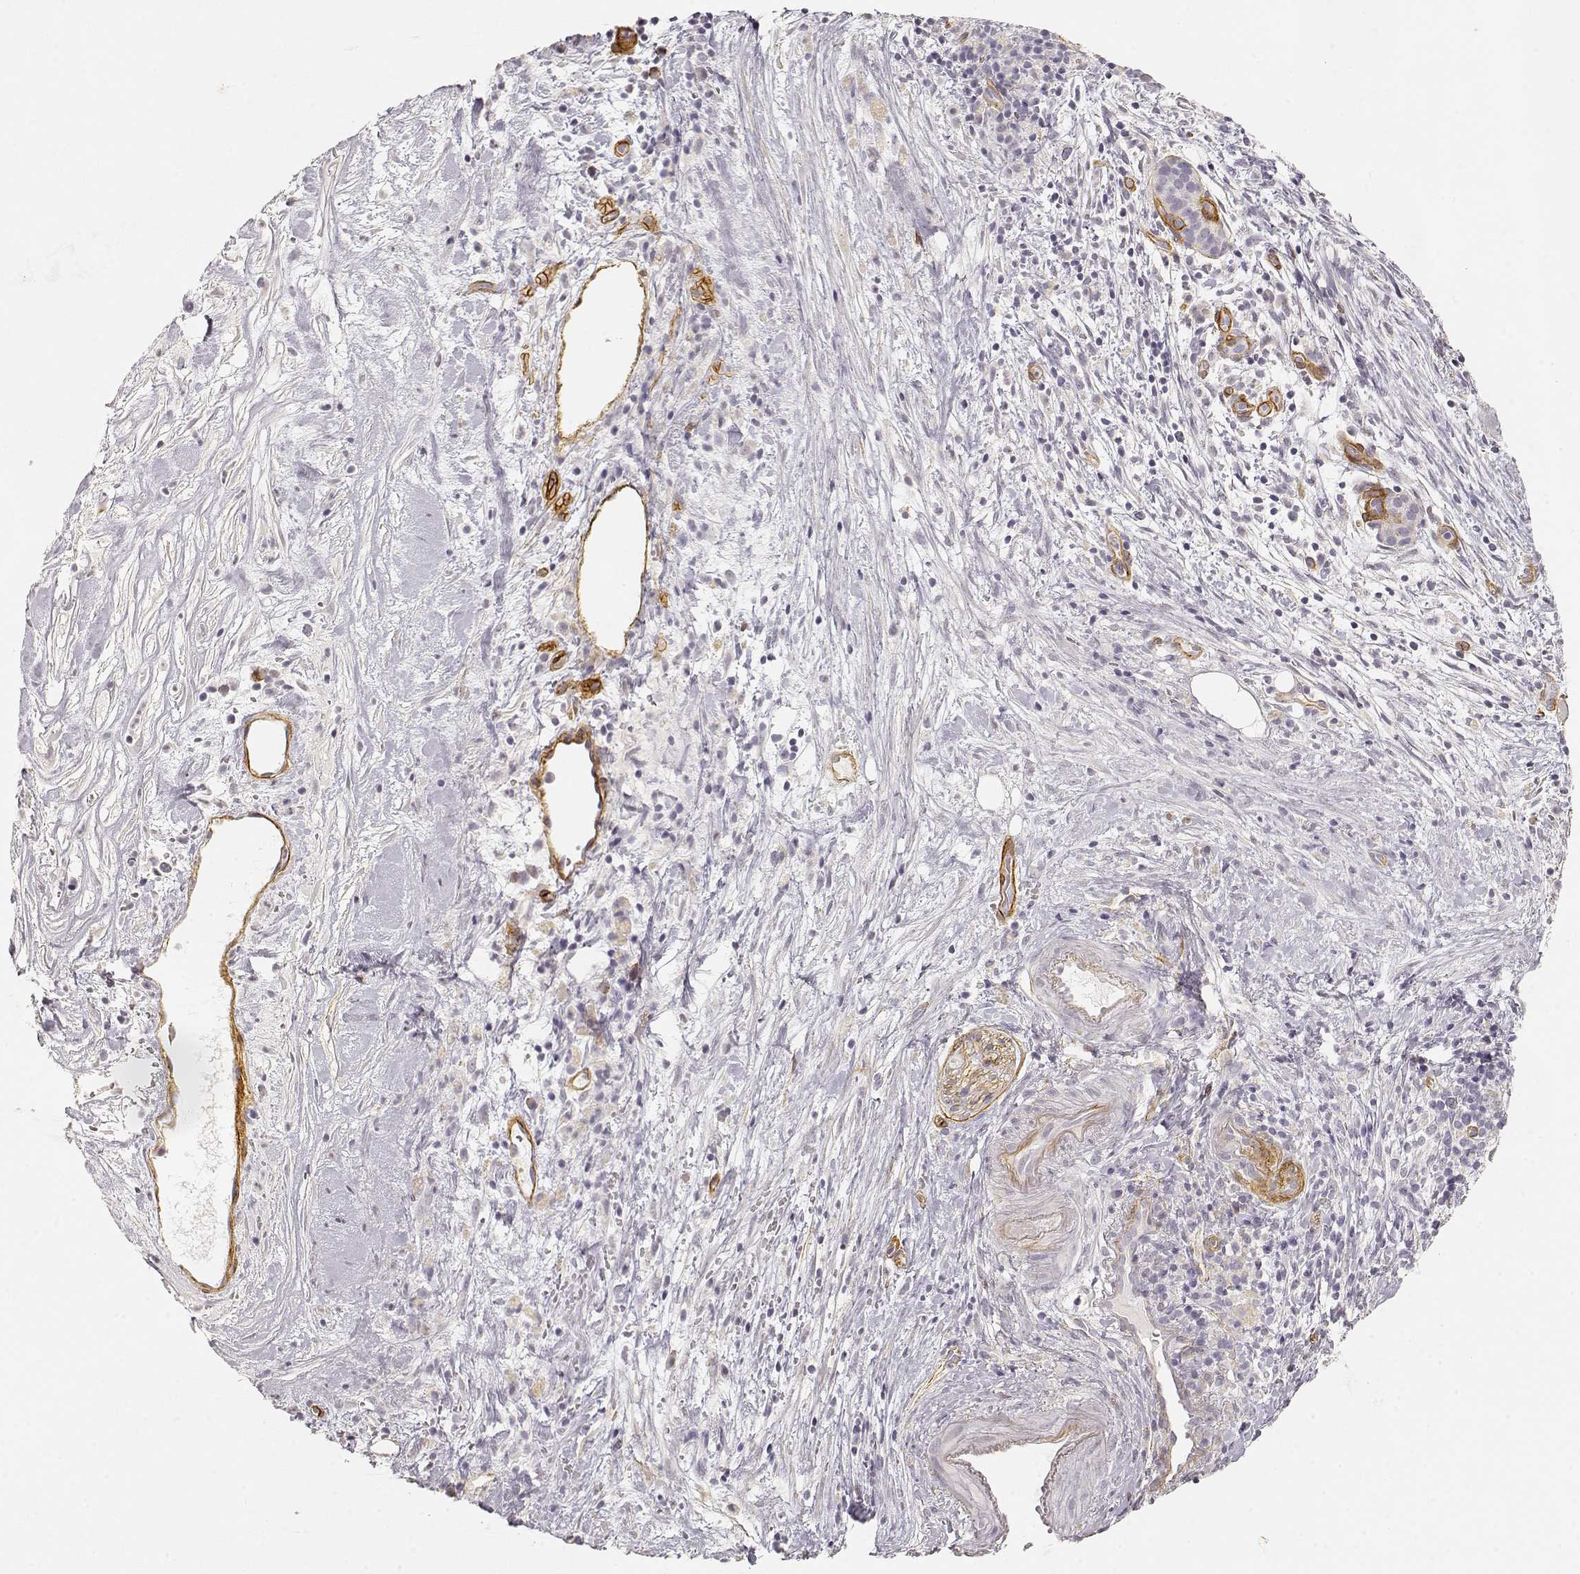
{"staining": {"intensity": "negative", "quantity": "none", "location": "none"}, "tissue": "pancreatic cancer", "cell_type": "Tumor cells", "image_type": "cancer", "snomed": [{"axis": "morphology", "description": "Adenocarcinoma, NOS"}, {"axis": "topography", "description": "Pancreas"}], "caption": "Adenocarcinoma (pancreatic) was stained to show a protein in brown. There is no significant staining in tumor cells. Nuclei are stained in blue.", "gene": "LAMA4", "patient": {"sex": "male", "age": 44}}